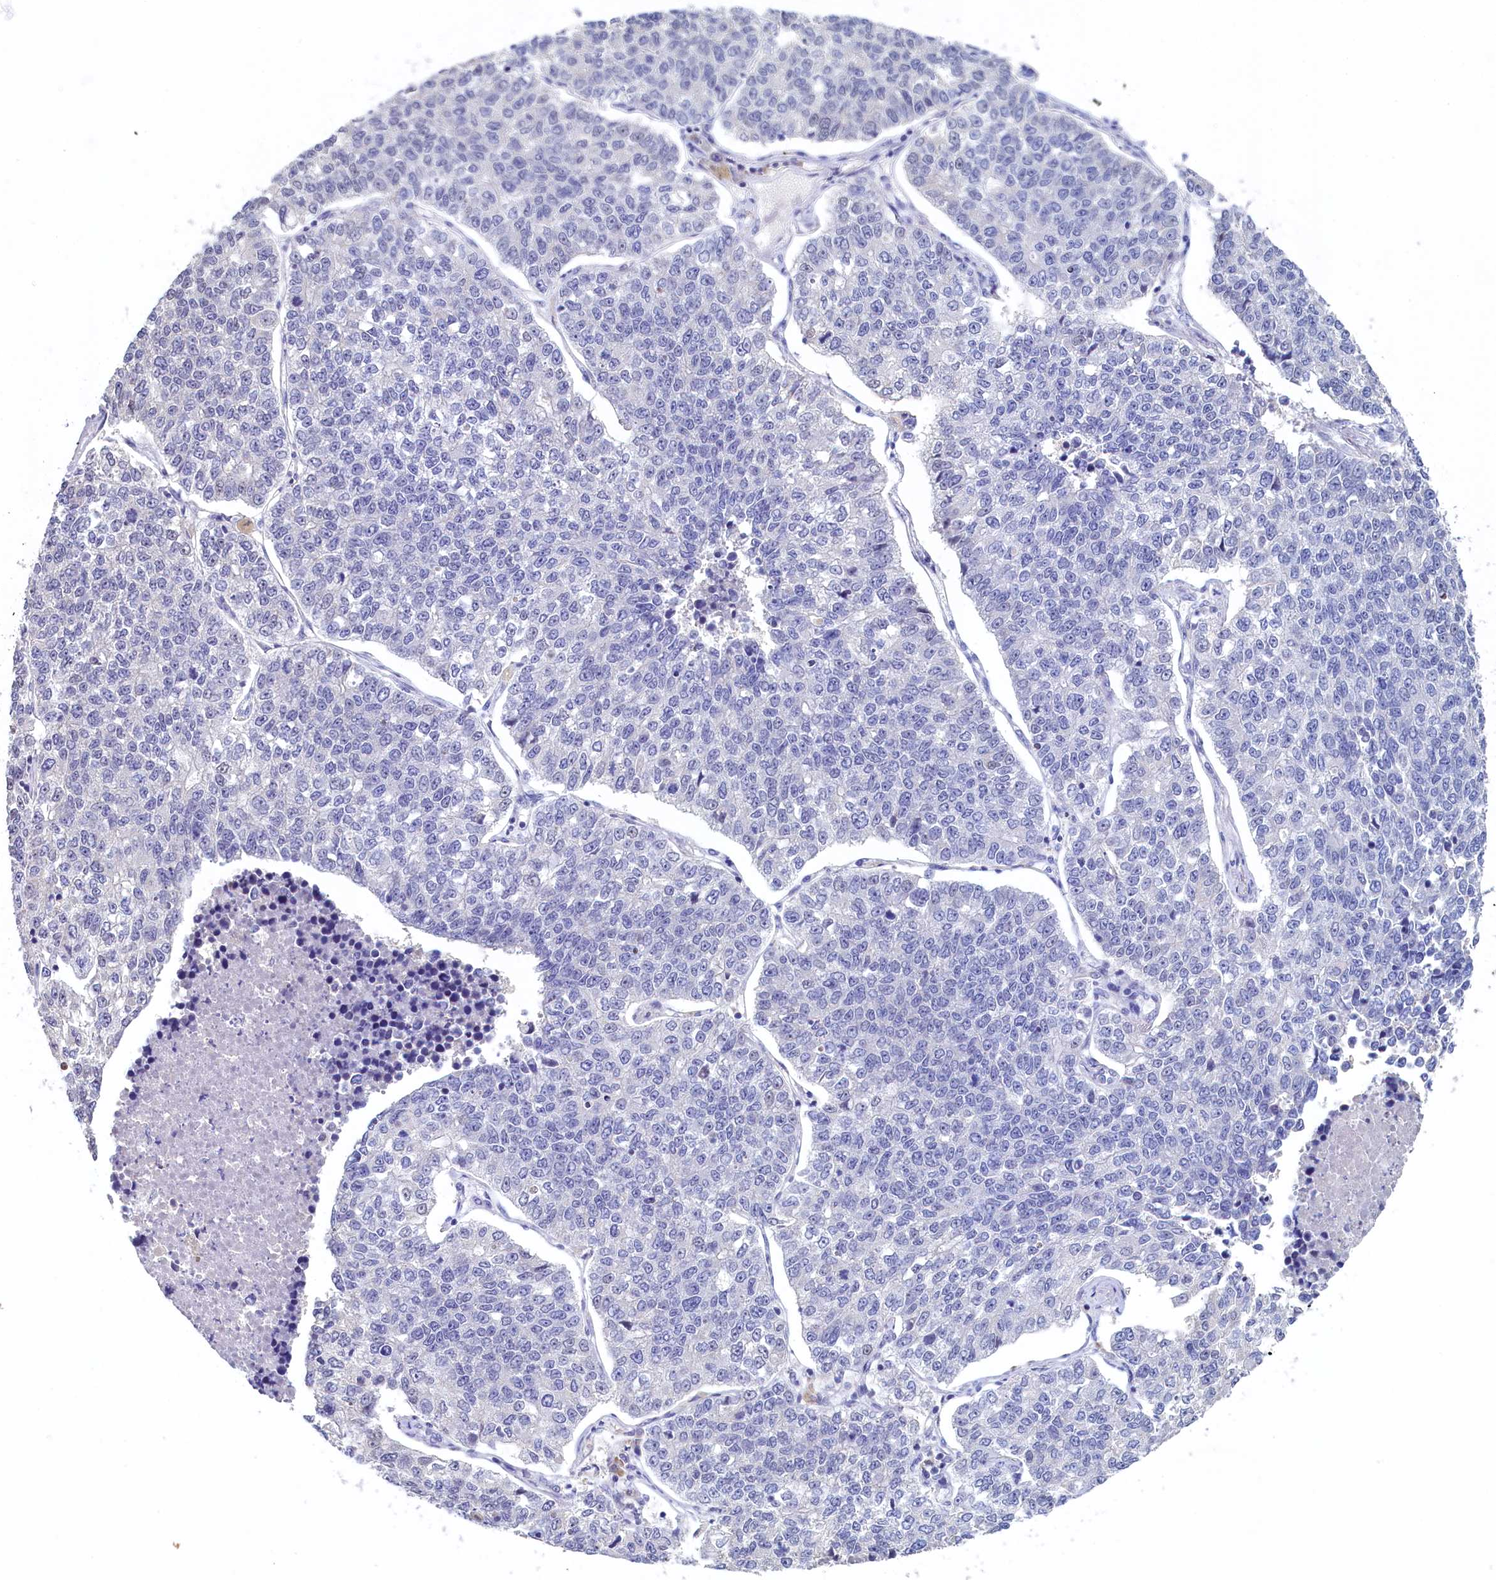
{"staining": {"intensity": "weak", "quantity": "<25%", "location": "nuclear"}, "tissue": "lung cancer", "cell_type": "Tumor cells", "image_type": "cancer", "snomed": [{"axis": "morphology", "description": "Adenocarcinoma, NOS"}, {"axis": "topography", "description": "Lung"}], "caption": "An immunohistochemistry (IHC) micrograph of lung cancer (adenocarcinoma) is shown. There is no staining in tumor cells of lung cancer (adenocarcinoma).", "gene": "MOSPD3", "patient": {"sex": "male", "age": 49}}